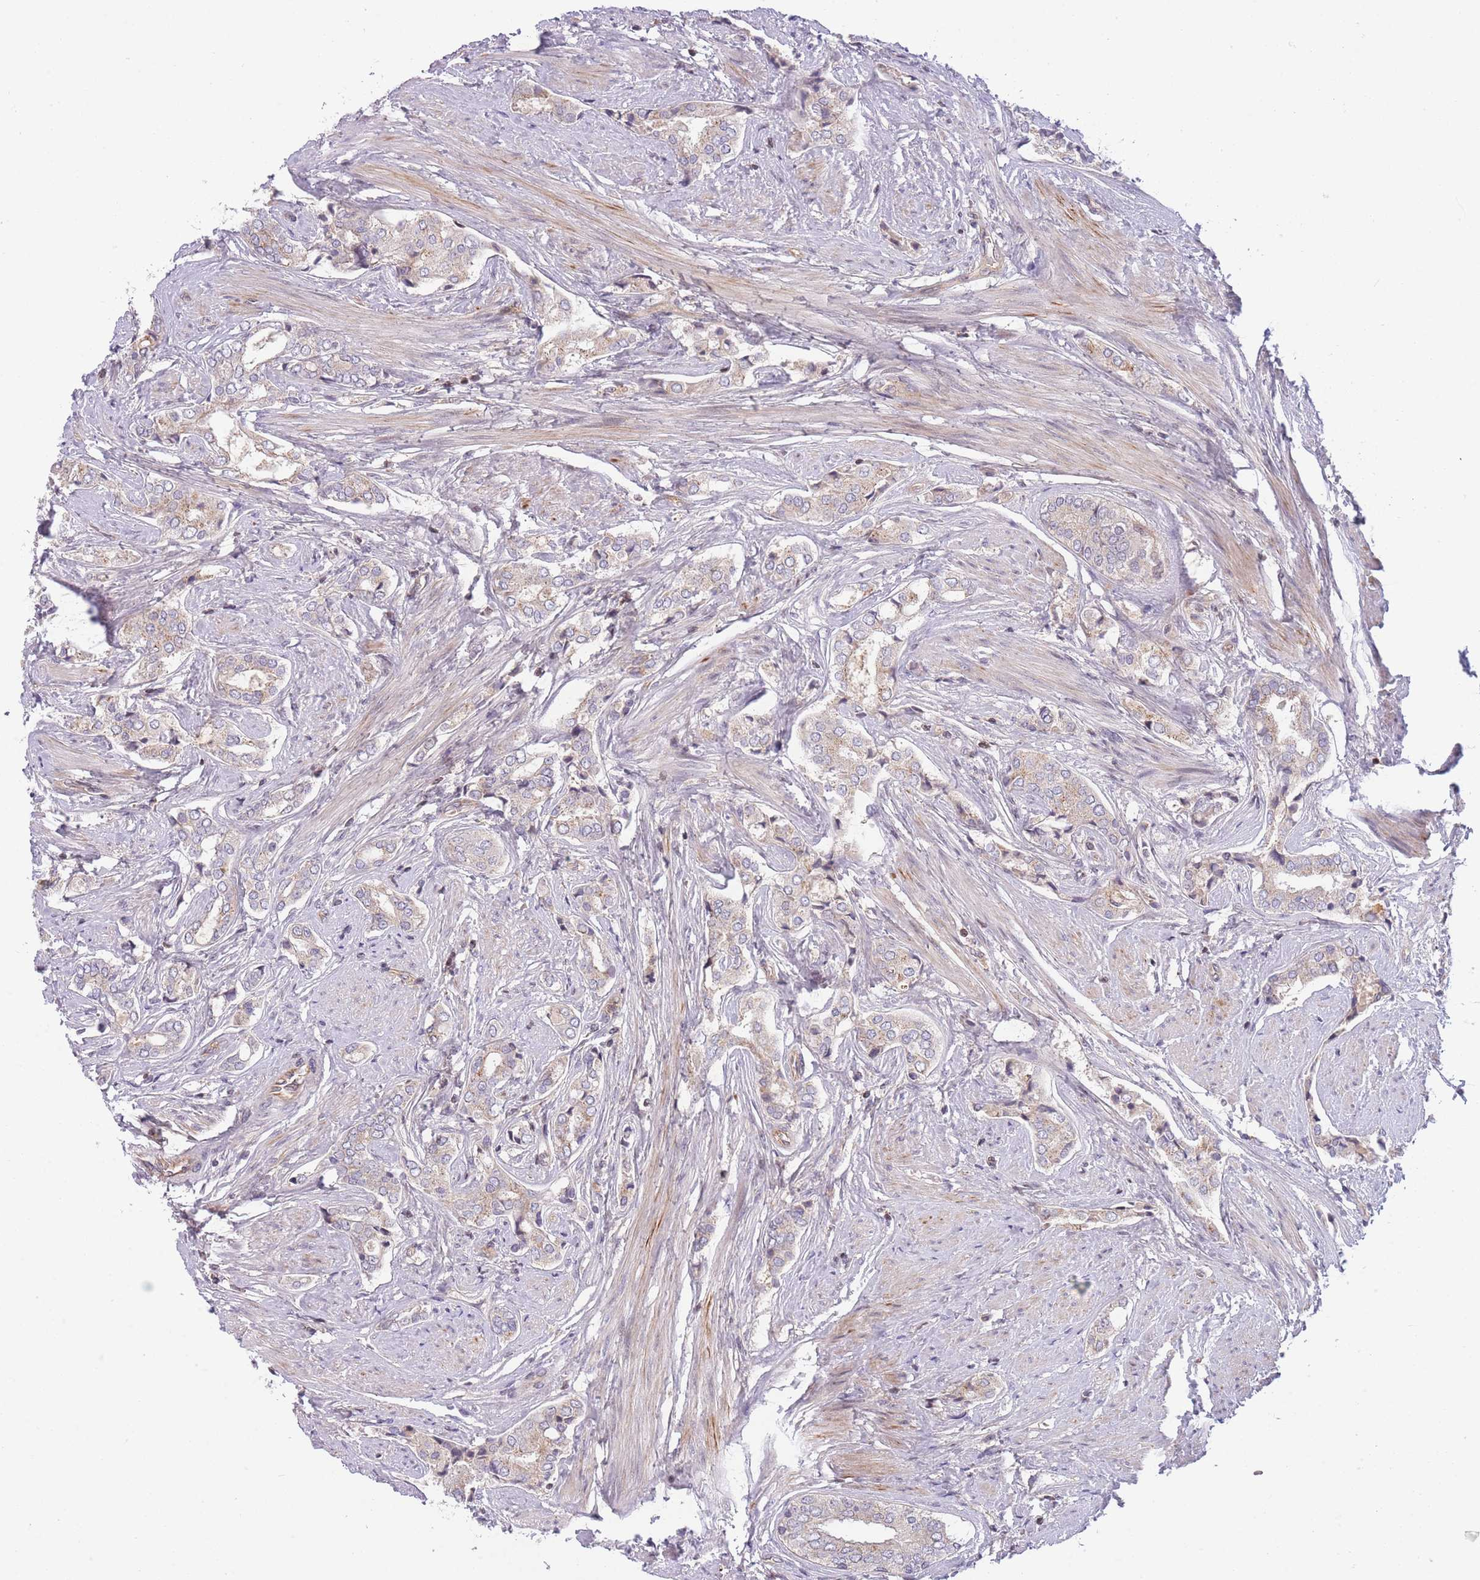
{"staining": {"intensity": "weak", "quantity": "25%-75%", "location": "cytoplasmic/membranous"}, "tissue": "prostate cancer", "cell_type": "Tumor cells", "image_type": "cancer", "snomed": [{"axis": "morphology", "description": "Adenocarcinoma, High grade"}, {"axis": "topography", "description": "Prostate"}], "caption": "An immunohistochemistry (IHC) photomicrograph of tumor tissue is shown. Protein staining in brown shows weak cytoplasmic/membranous positivity in prostate adenocarcinoma (high-grade) within tumor cells.", "gene": "SLC35F5", "patient": {"sex": "male", "age": 71}}